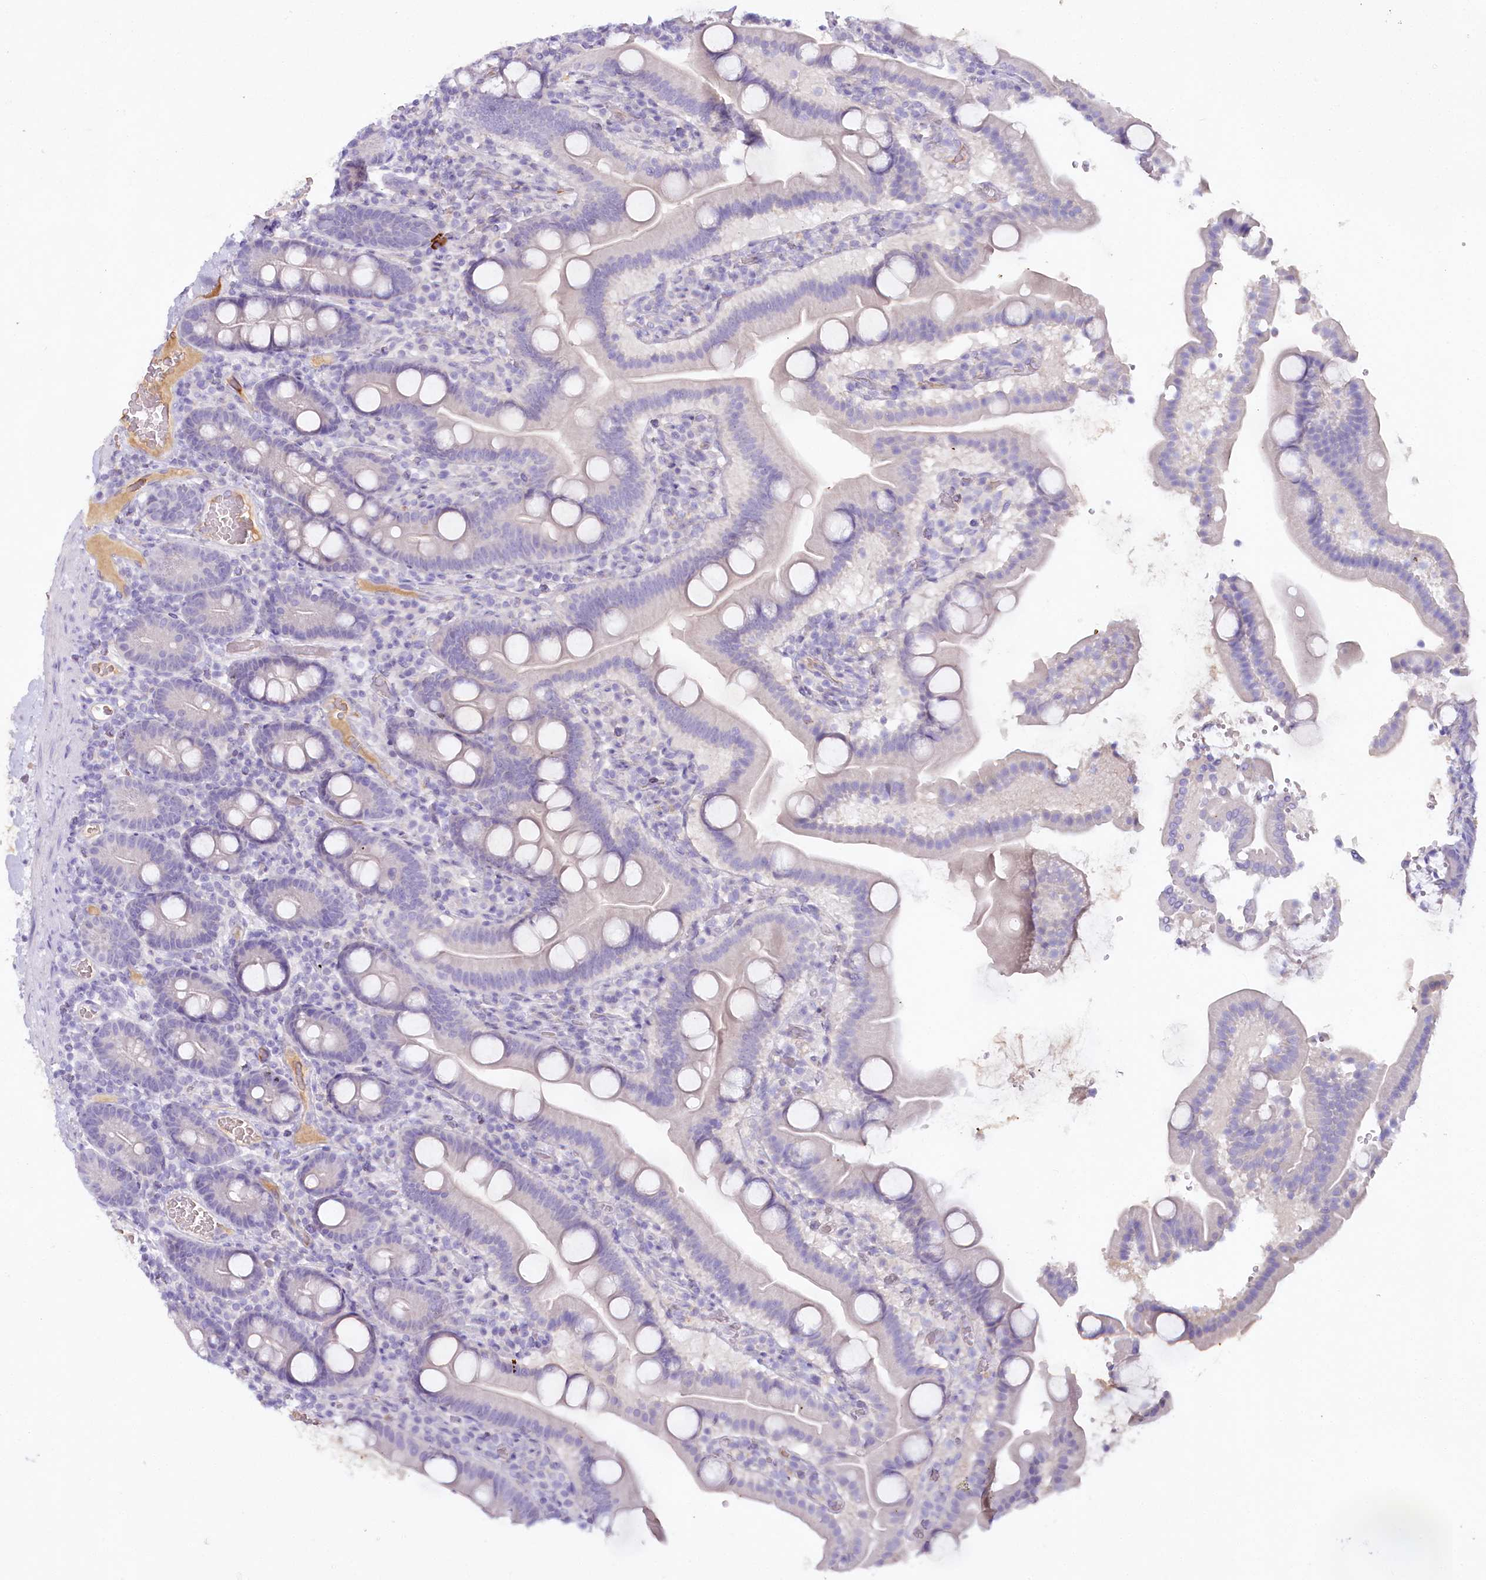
{"staining": {"intensity": "negative", "quantity": "none", "location": "none"}, "tissue": "duodenum", "cell_type": "Glandular cells", "image_type": "normal", "snomed": [{"axis": "morphology", "description": "Normal tissue, NOS"}, {"axis": "topography", "description": "Duodenum"}], "caption": "Immunohistochemical staining of normal human duodenum shows no significant positivity in glandular cells.", "gene": "HPD", "patient": {"sex": "male", "age": 55}}